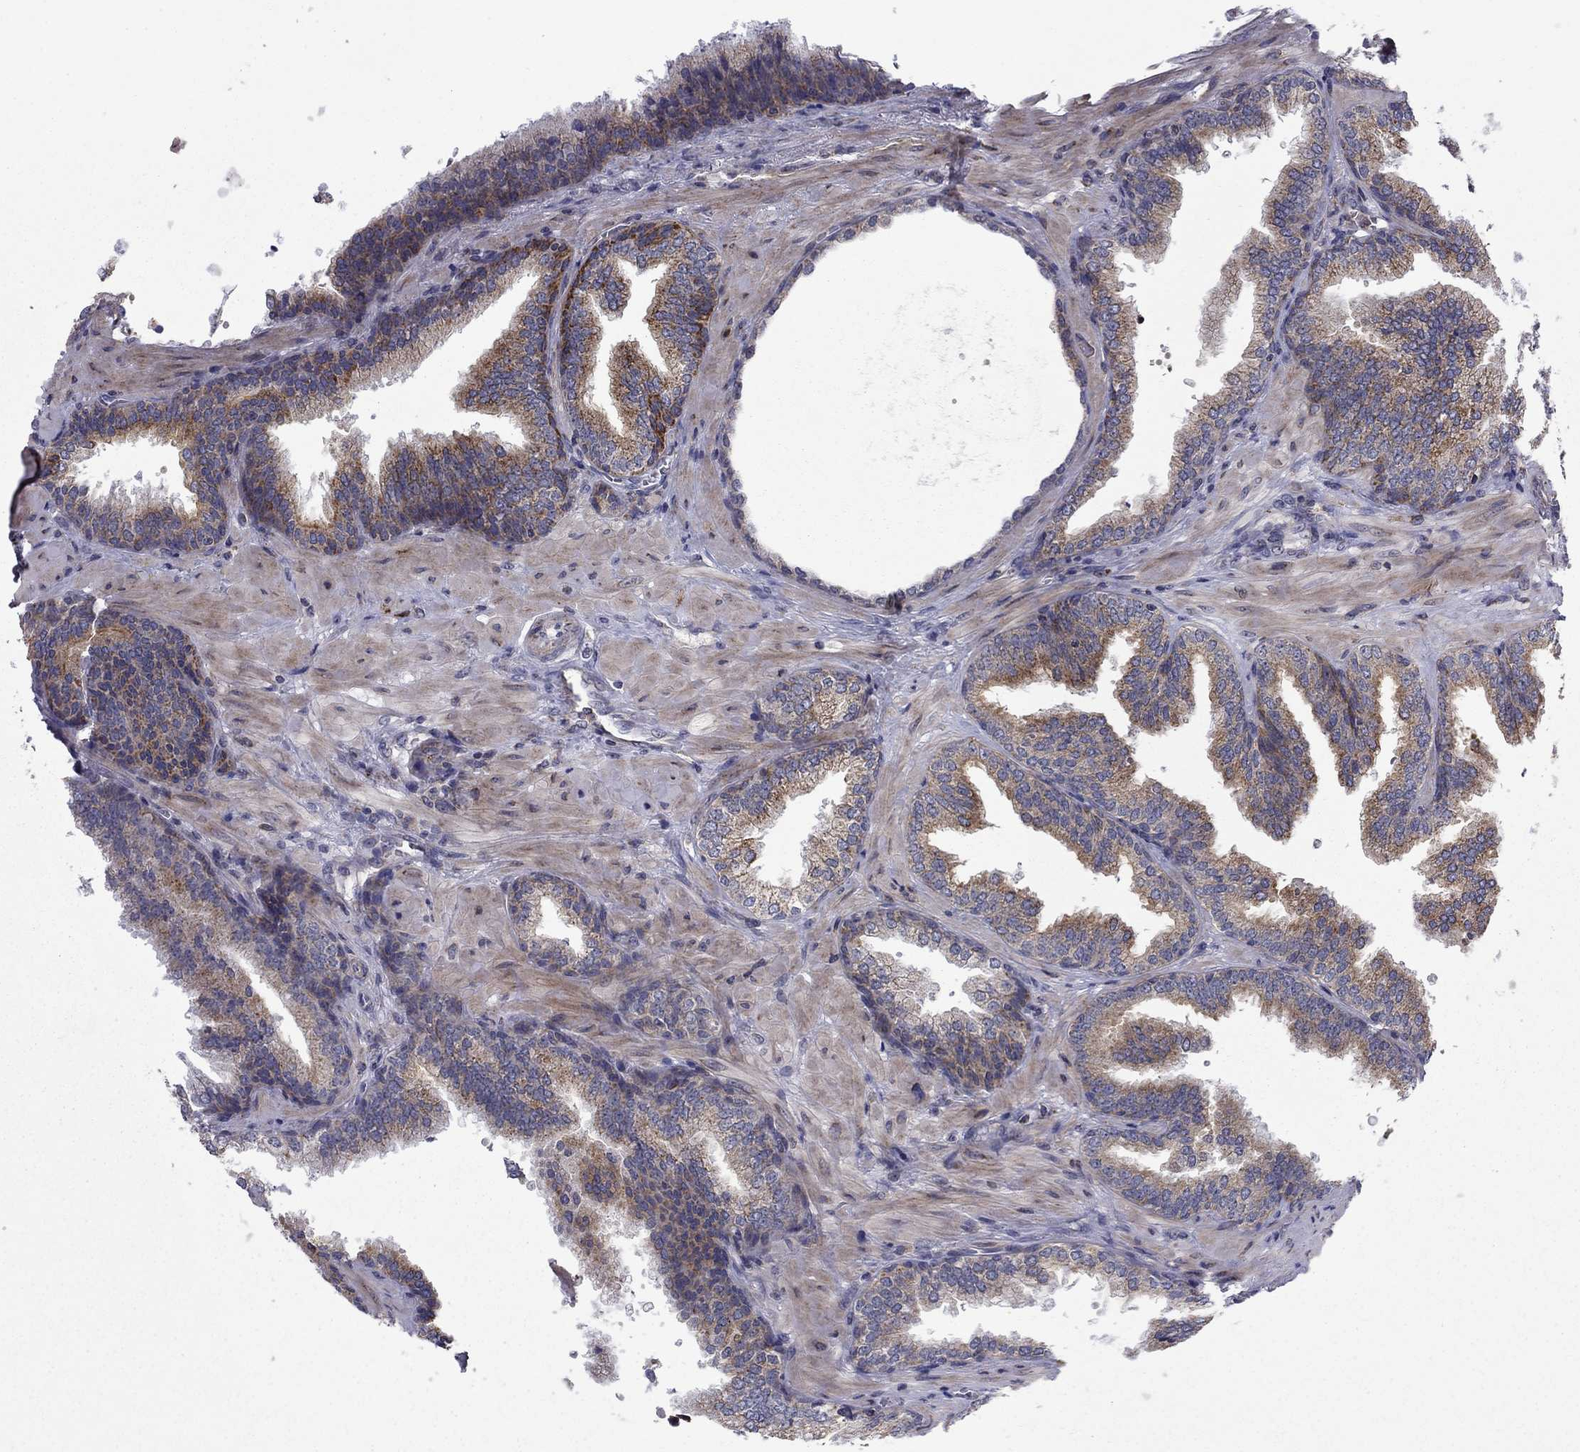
{"staining": {"intensity": "moderate", "quantity": "25%-75%", "location": "cytoplasmic/membranous"}, "tissue": "prostate cancer", "cell_type": "Tumor cells", "image_type": "cancer", "snomed": [{"axis": "morphology", "description": "Adenocarcinoma, Low grade"}, {"axis": "topography", "description": "Prostate"}], "caption": "Immunohistochemistry (DAB) staining of prostate cancer exhibits moderate cytoplasmic/membranous protein staining in approximately 25%-75% of tumor cells. (DAB IHC with brightfield microscopy, high magnification).", "gene": "DOP1B", "patient": {"sex": "male", "age": 68}}